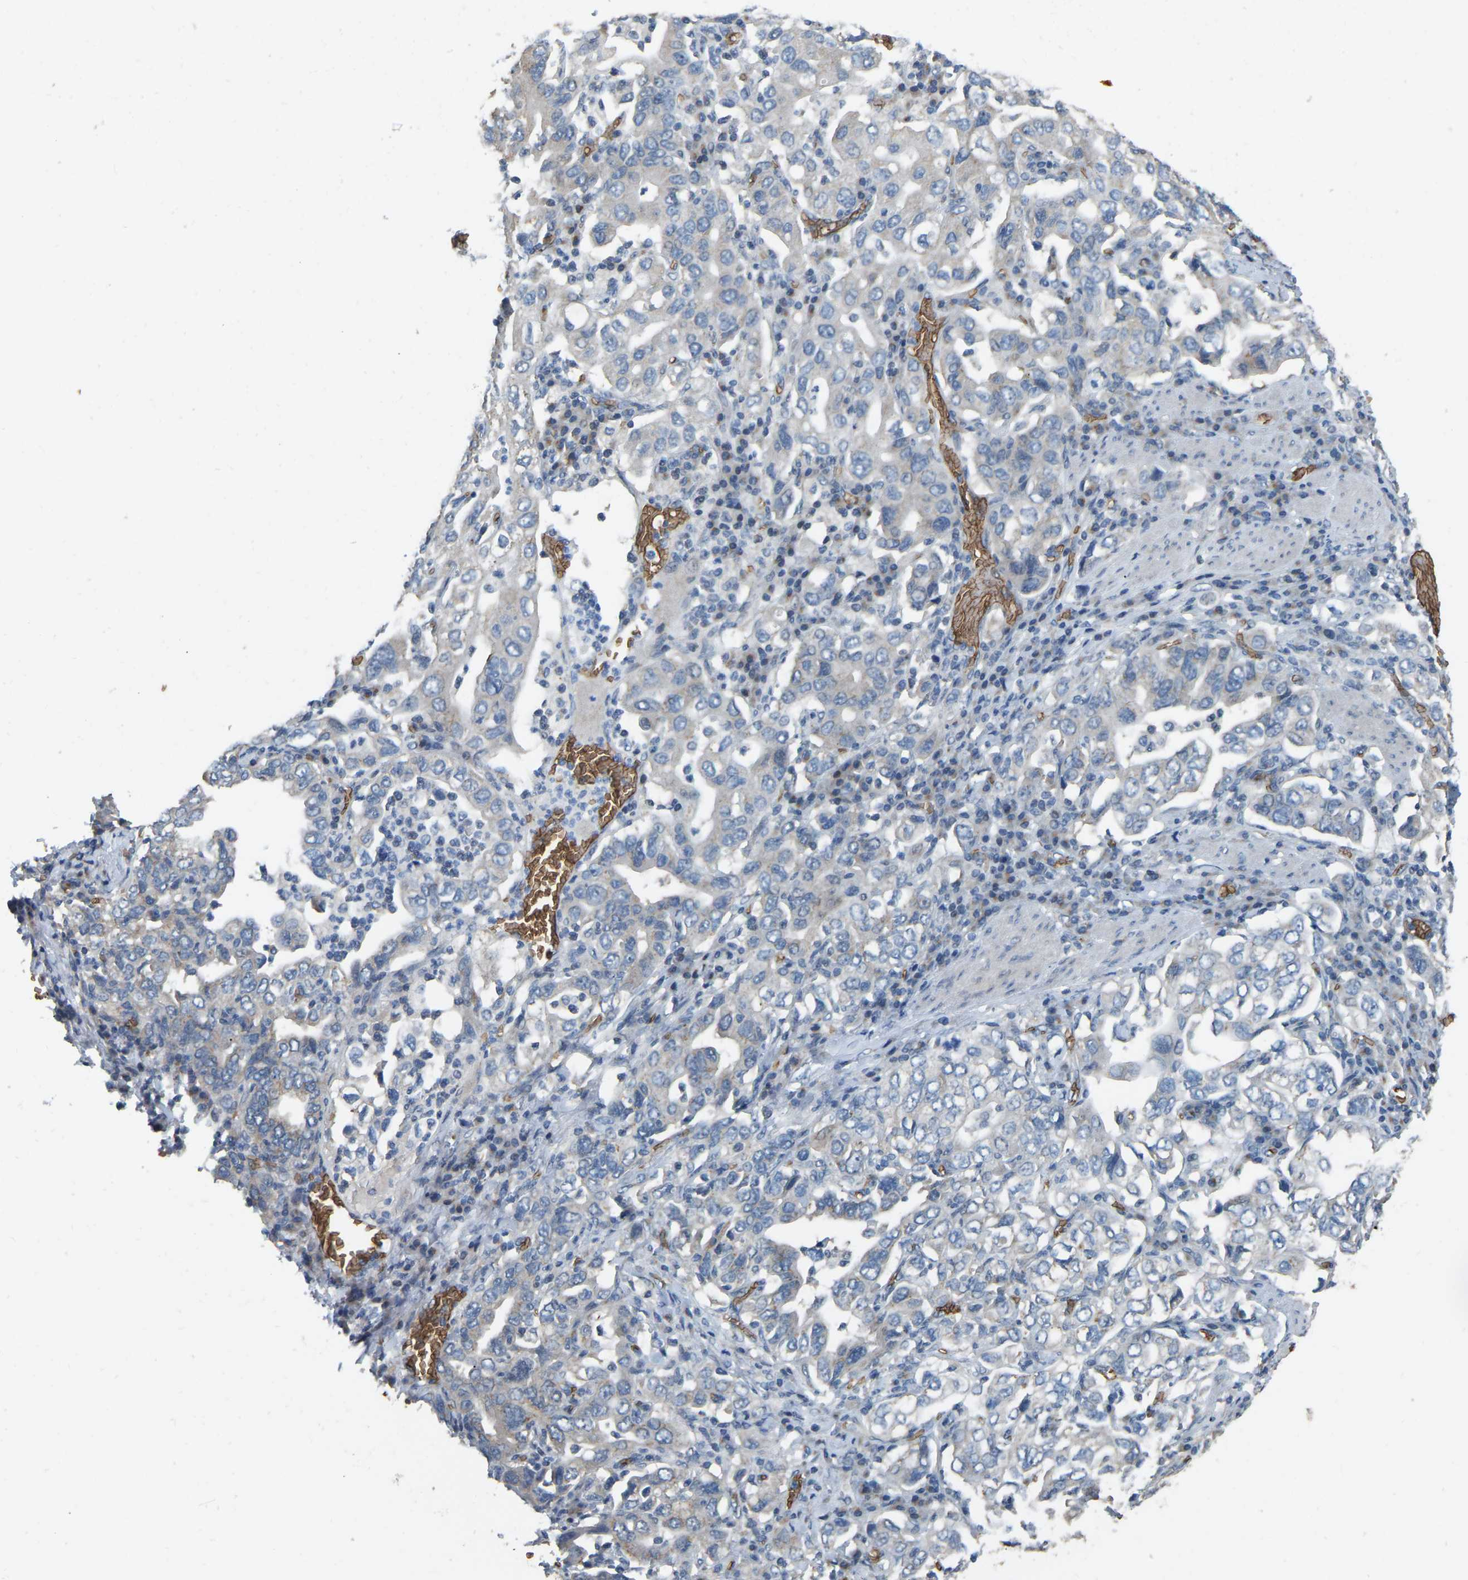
{"staining": {"intensity": "weak", "quantity": "<25%", "location": "cytoplasmic/membranous"}, "tissue": "stomach cancer", "cell_type": "Tumor cells", "image_type": "cancer", "snomed": [{"axis": "morphology", "description": "Adenocarcinoma, NOS"}, {"axis": "topography", "description": "Stomach, upper"}], "caption": "IHC of human adenocarcinoma (stomach) exhibits no expression in tumor cells.", "gene": "CFAP298", "patient": {"sex": "male", "age": 62}}